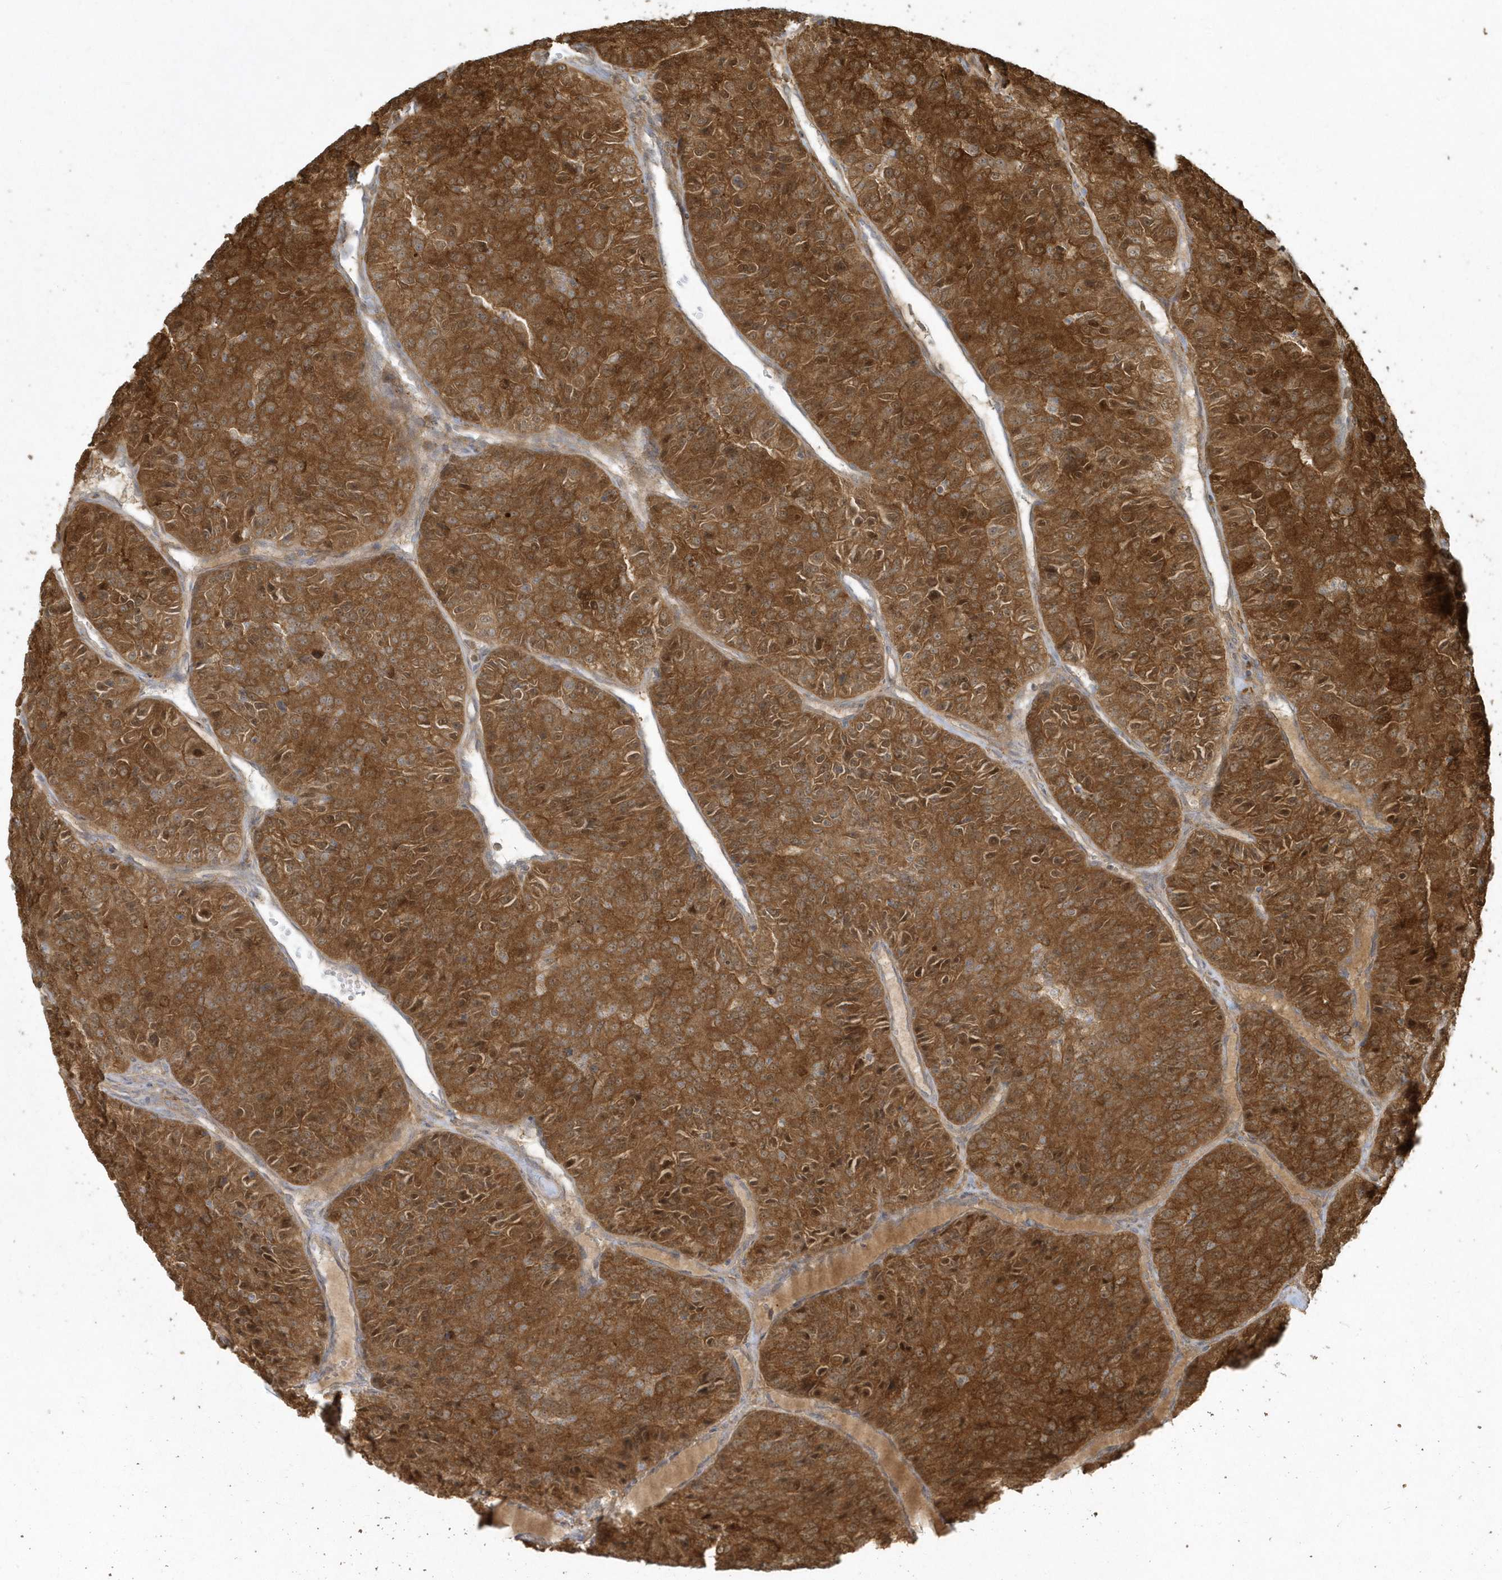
{"staining": {"intensity": "strong", "quantity": ">75%", "location": "cytoplasmic/membranous"}, "tissue": "renal cancer", "cell_type": "Tumor cells", "image_type": "cancer", "snomed": [{"axis": "morphology", "description": "Adenocarcinoma, NOS"}, {"axis": "topography", "description": "Kidney"}], "caption": "An immunohistochemistry photomicrograph of tumor tissue is shown. Protein staining in brown shows strong cytoplasmic/membranous positivity in renal cancer (adenocarcinoma) within tumor cells.", "gene": "HNMT", "patient": {"sex": "female", "age": 63}}